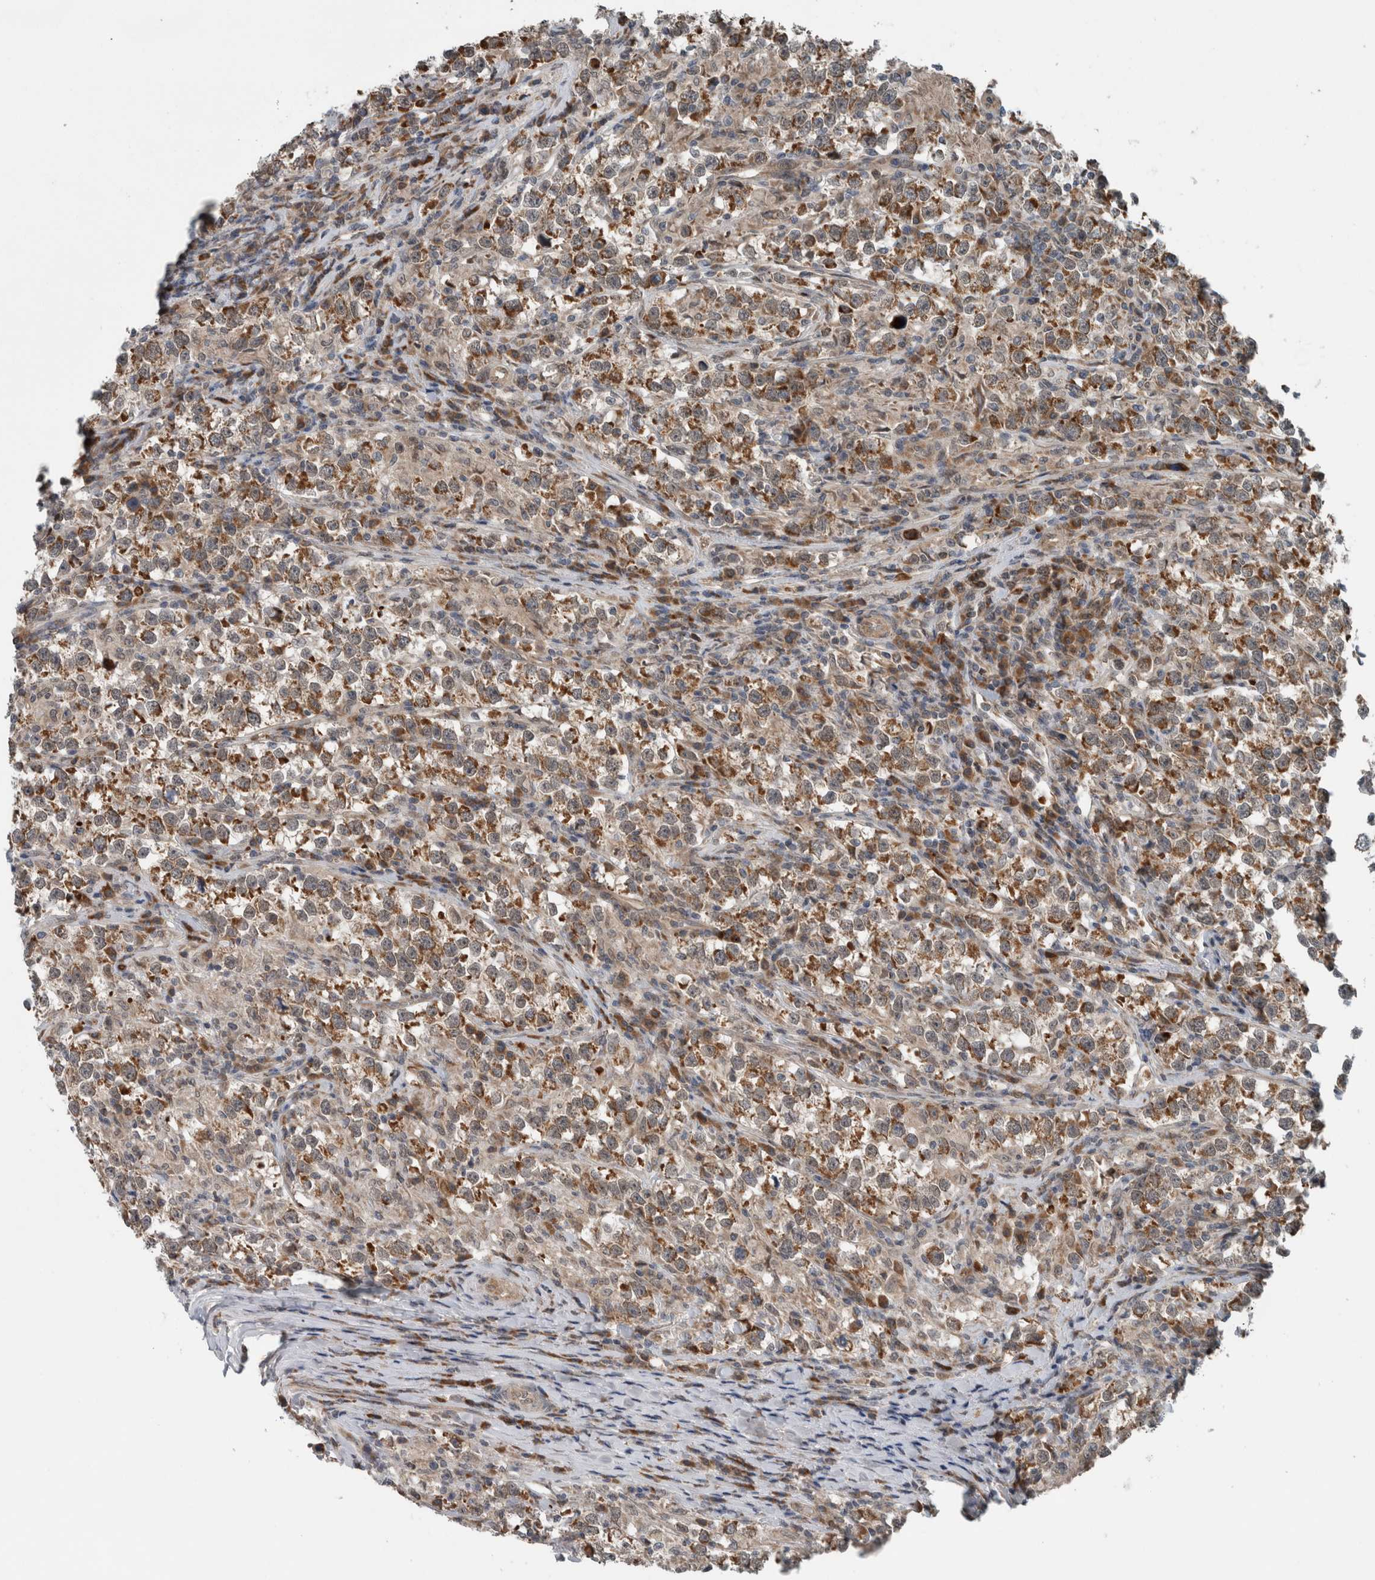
{"staining": {"intensity": "moderate", "quantity": ">75%", "location": "cytoplasmic/membranous"}, "tissue": "testis cancer", "cell_type": "Tumor cells", "image_type": "cancer", "snomed": [{"axis": "morphology", "description": "Normal tissue, NOS"}, {"axis": "morphology", "description": "Seminoma, NOS"}, {"axis": "topography", "description": "Testis"}], "caption": "Immunohistochemistry (IHC) of human testis cancer demonstrates medium levels of moderate cytoplasmic/membranous staining in approximately >75% of tumor cells.", "gene": "GBA2", "patient": {"sex": "male", "age": 43}}